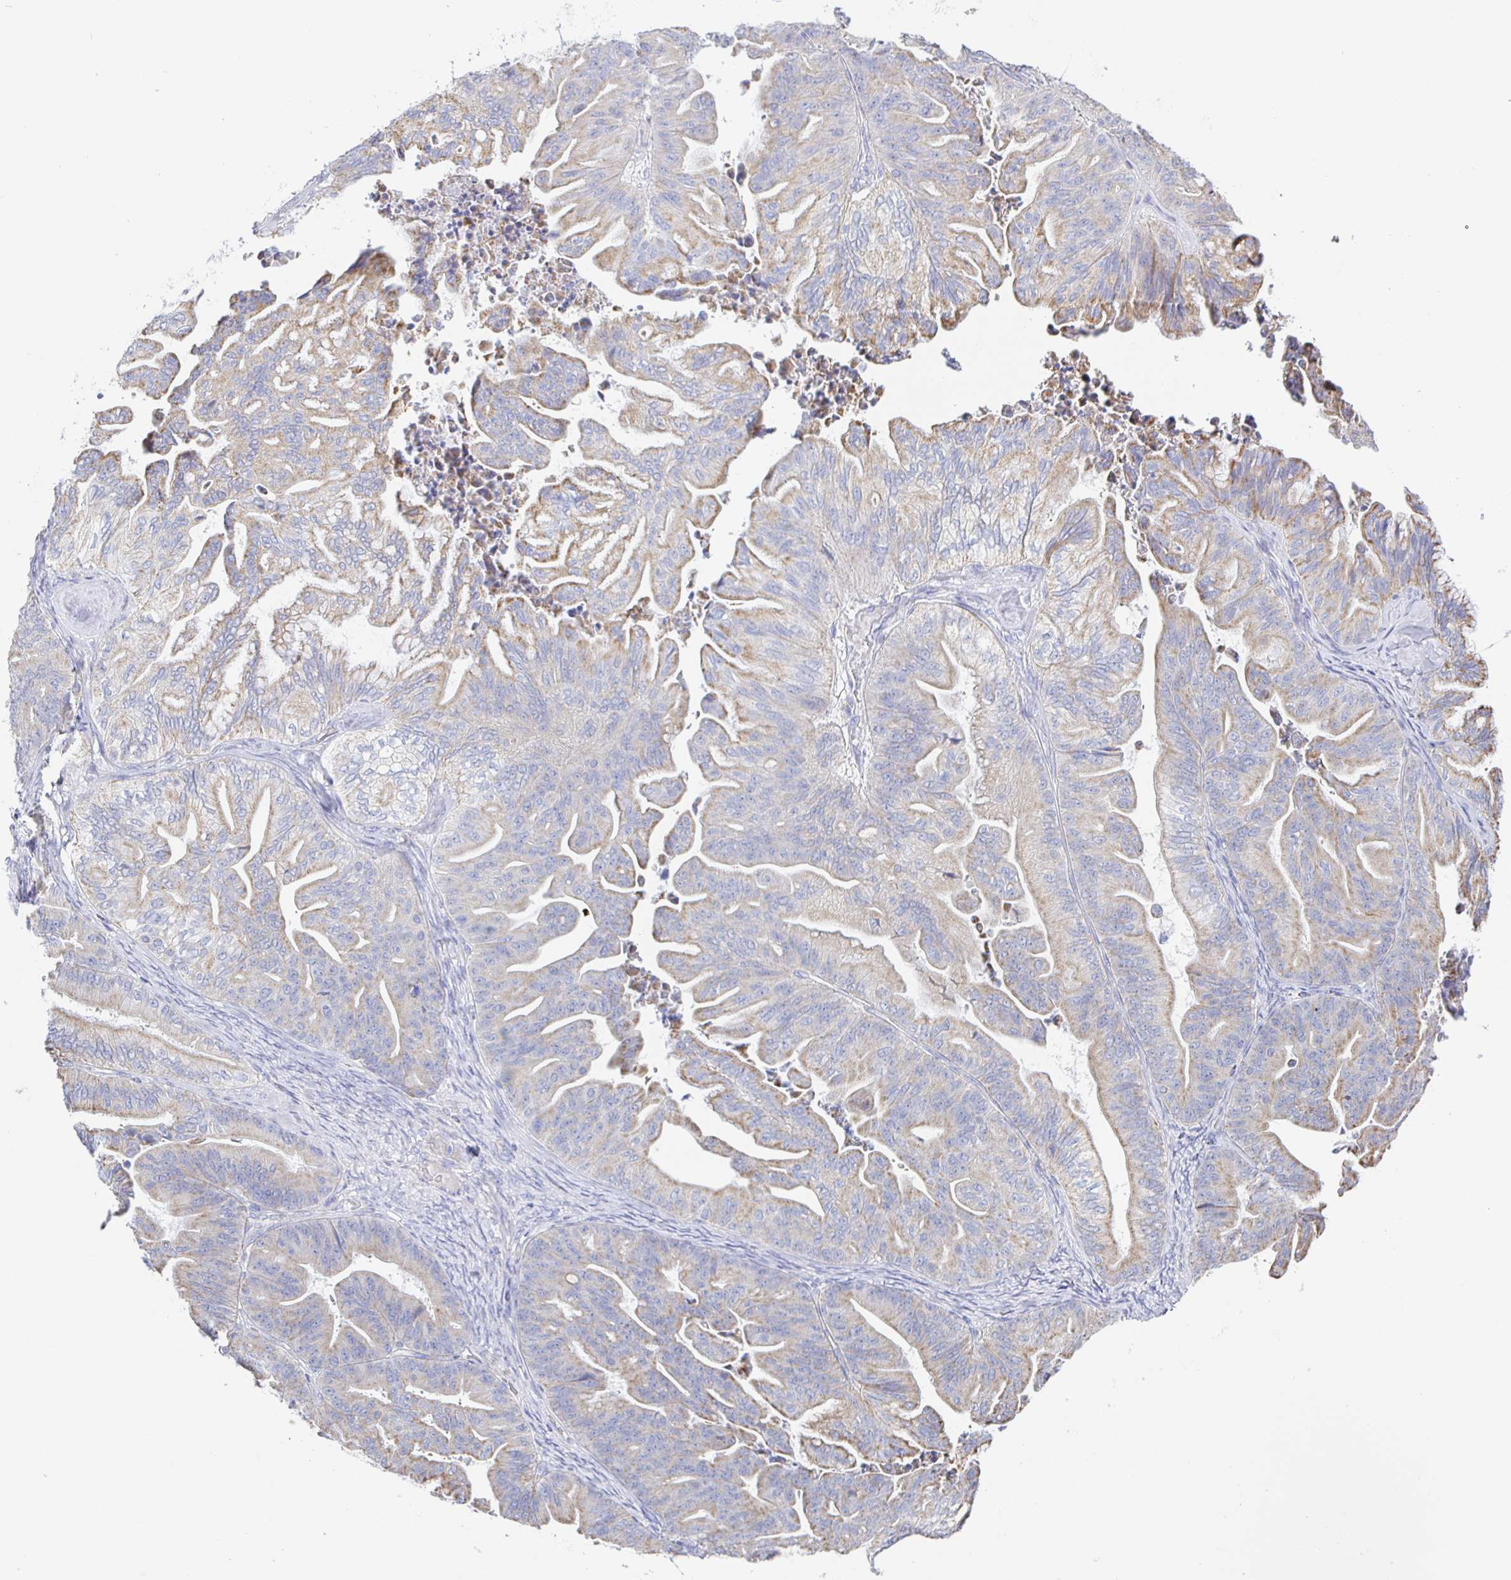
{"staining": {"intensity": "weak", "quantity": "25%-75%", "location": "cytoplasmic/membranous"}, "tissue": "ovarian cancer", "cell_type": "Tumor cells", "image_type": "cancer", "snomed": [{"axis": "morphology", "description": "Cystadenocarcinoma, mucinous, NOS"}, {"axis": "topography", "description": "Ovary"}], "caption": "Protein expression analysis of human ovarian mucinous cystadenocarcinoma reveals weak cytoplasmic/membranous staining in approximately 25%-75% of tumor cells. (DAB (3,3'-diaminobenzidine) IHC with brightfield microscopy, high magnification).", "gene": "SYNGR4", "patient": {"sex": "female", "age": 67}}